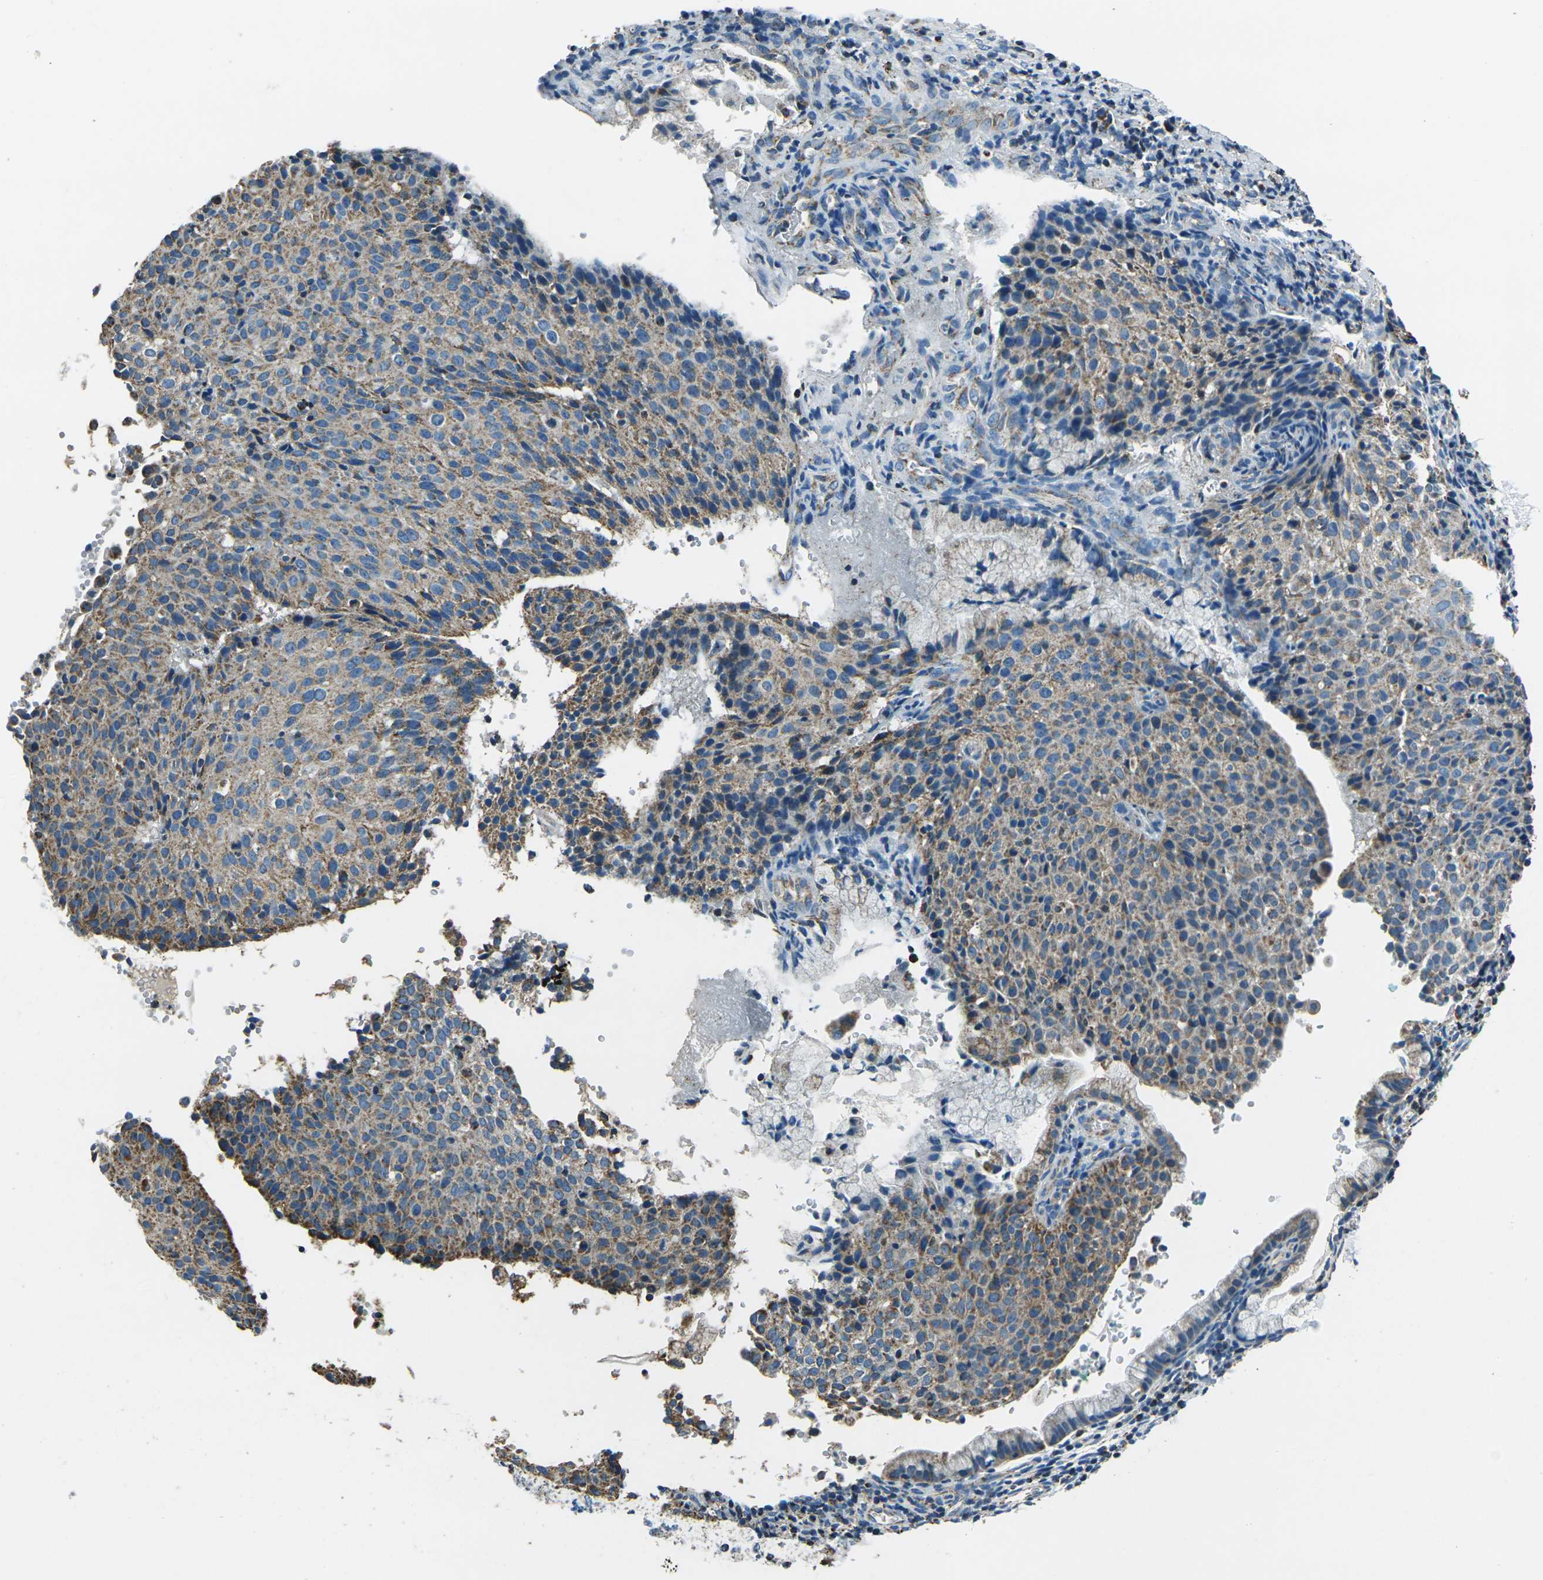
{"staining": {"intensity": "moderate", "quantity": ">75%", "location": "cytoplasmic/membranous"}, "tissue": "cervical cancer", "cell_type": "Tumor cells", "image_type": "cancer", "snomed": [{"axis": "morphology", "description": "Squamous cell carcinoma, NOS"}, {"axis": "topography", "description": "Cervix"}], "caption": "Approximately >75% of tumor cells in squamous cell carcinoma (cervical) demonstrate moderate cytoplasmic/membranous protein expression as visualized by brown immunohistochemical staining.", "gene": "IRF3", "patient": {"sex": "female", "age": 38}}